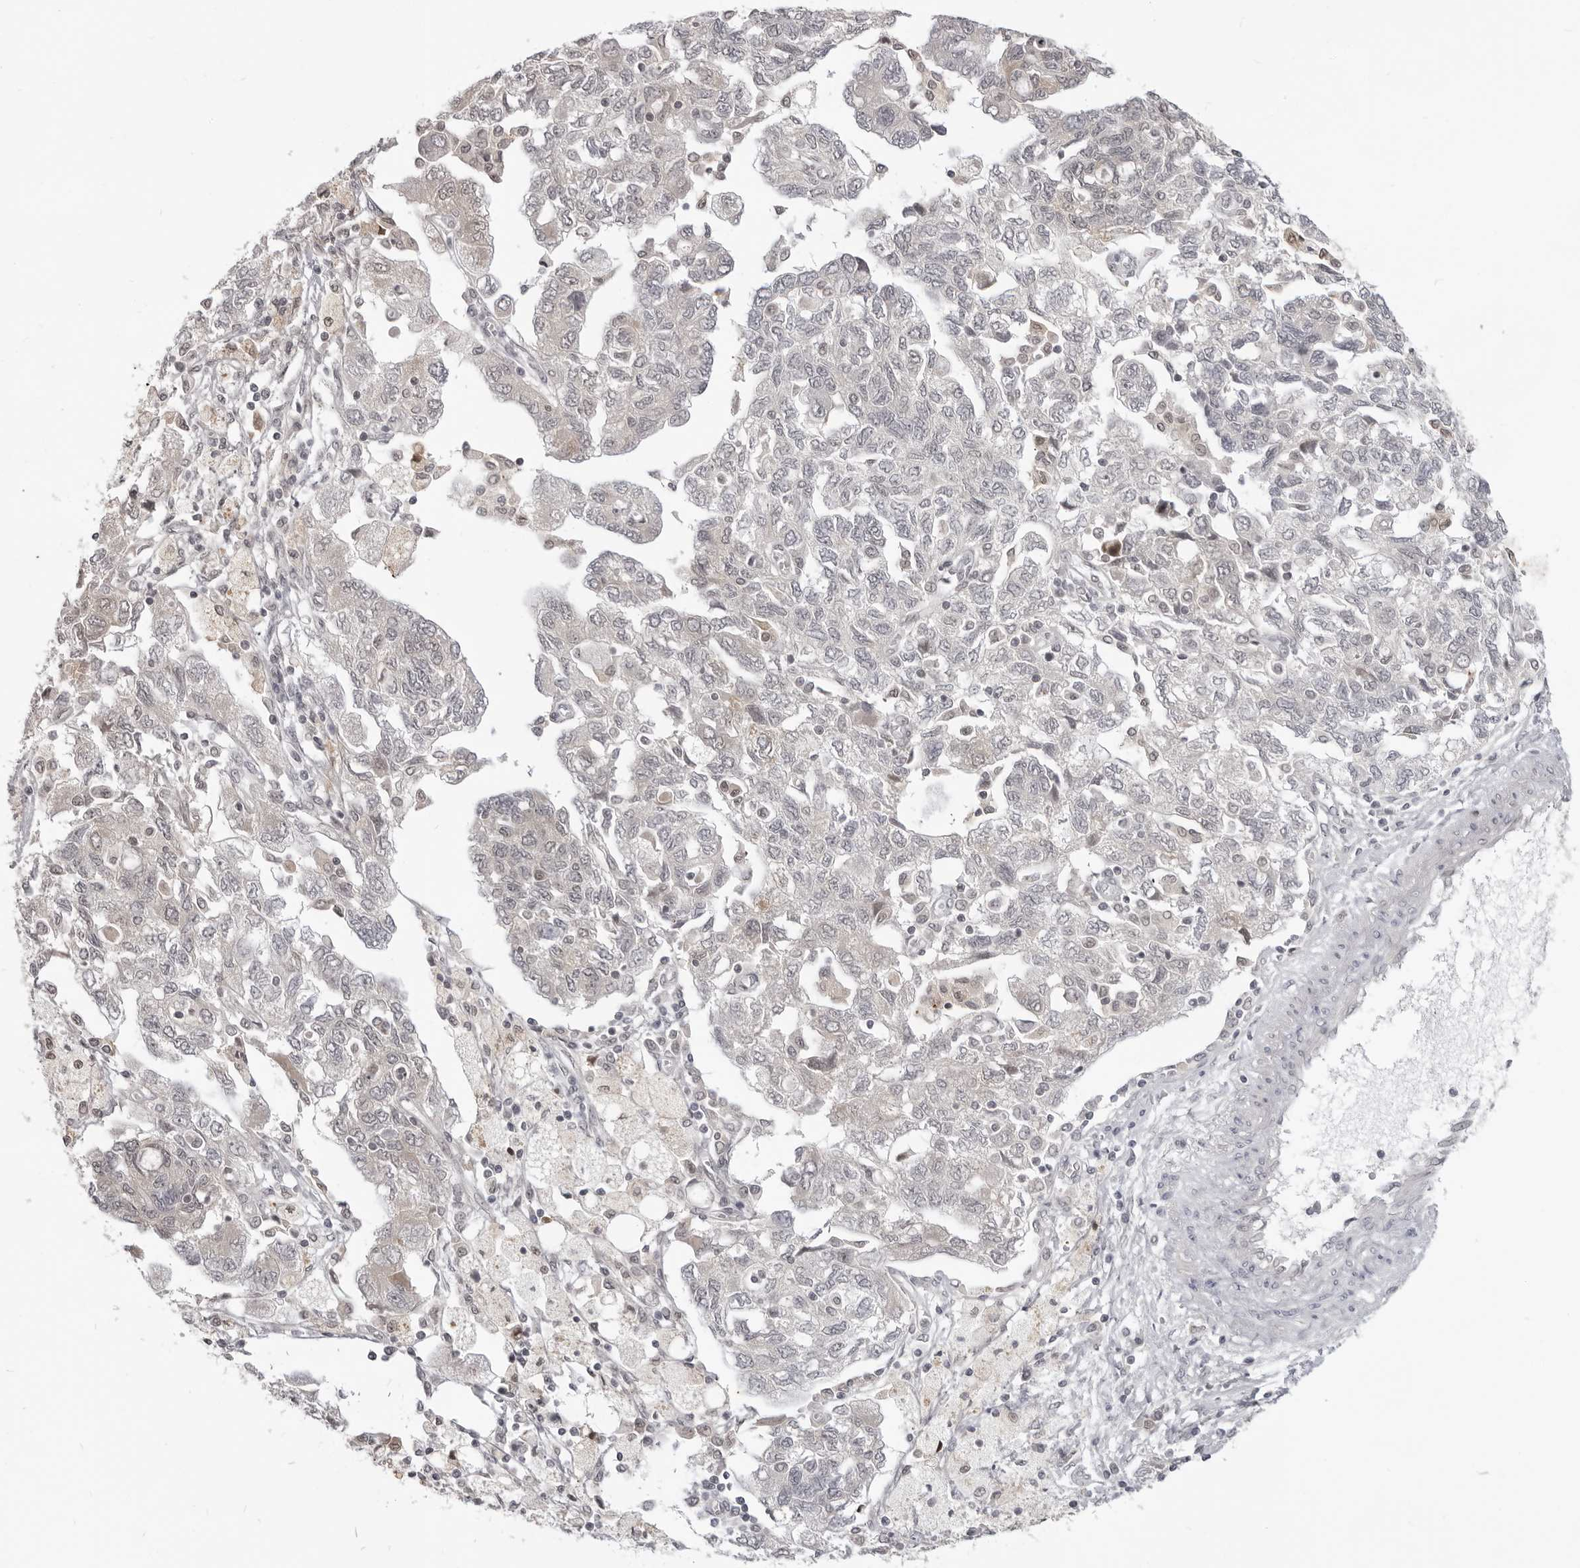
{"staining": {"intensity": "weak", "quantity": "<25%", "location": "nuclear"}, "tissue": "ovarian cancer", "cell_type": "Tumor cells", "image_type": "cancer", "snomed": [{"axis": "morphology", "description": "Carcinoma, NOS"}, {"axis": "morphology", "description": "Cystadenocarcinoma, serous, NOS"}, {"axis": "topography", "description": "Ovary"}], "caption": "High power microscopy image of an immunohistochemistry histopathology image of ovarian cancer, revealing no significant positivity in tumor cells.", "gene": "SRGAP2", "patient": {"sex": "female", "age": 69}}